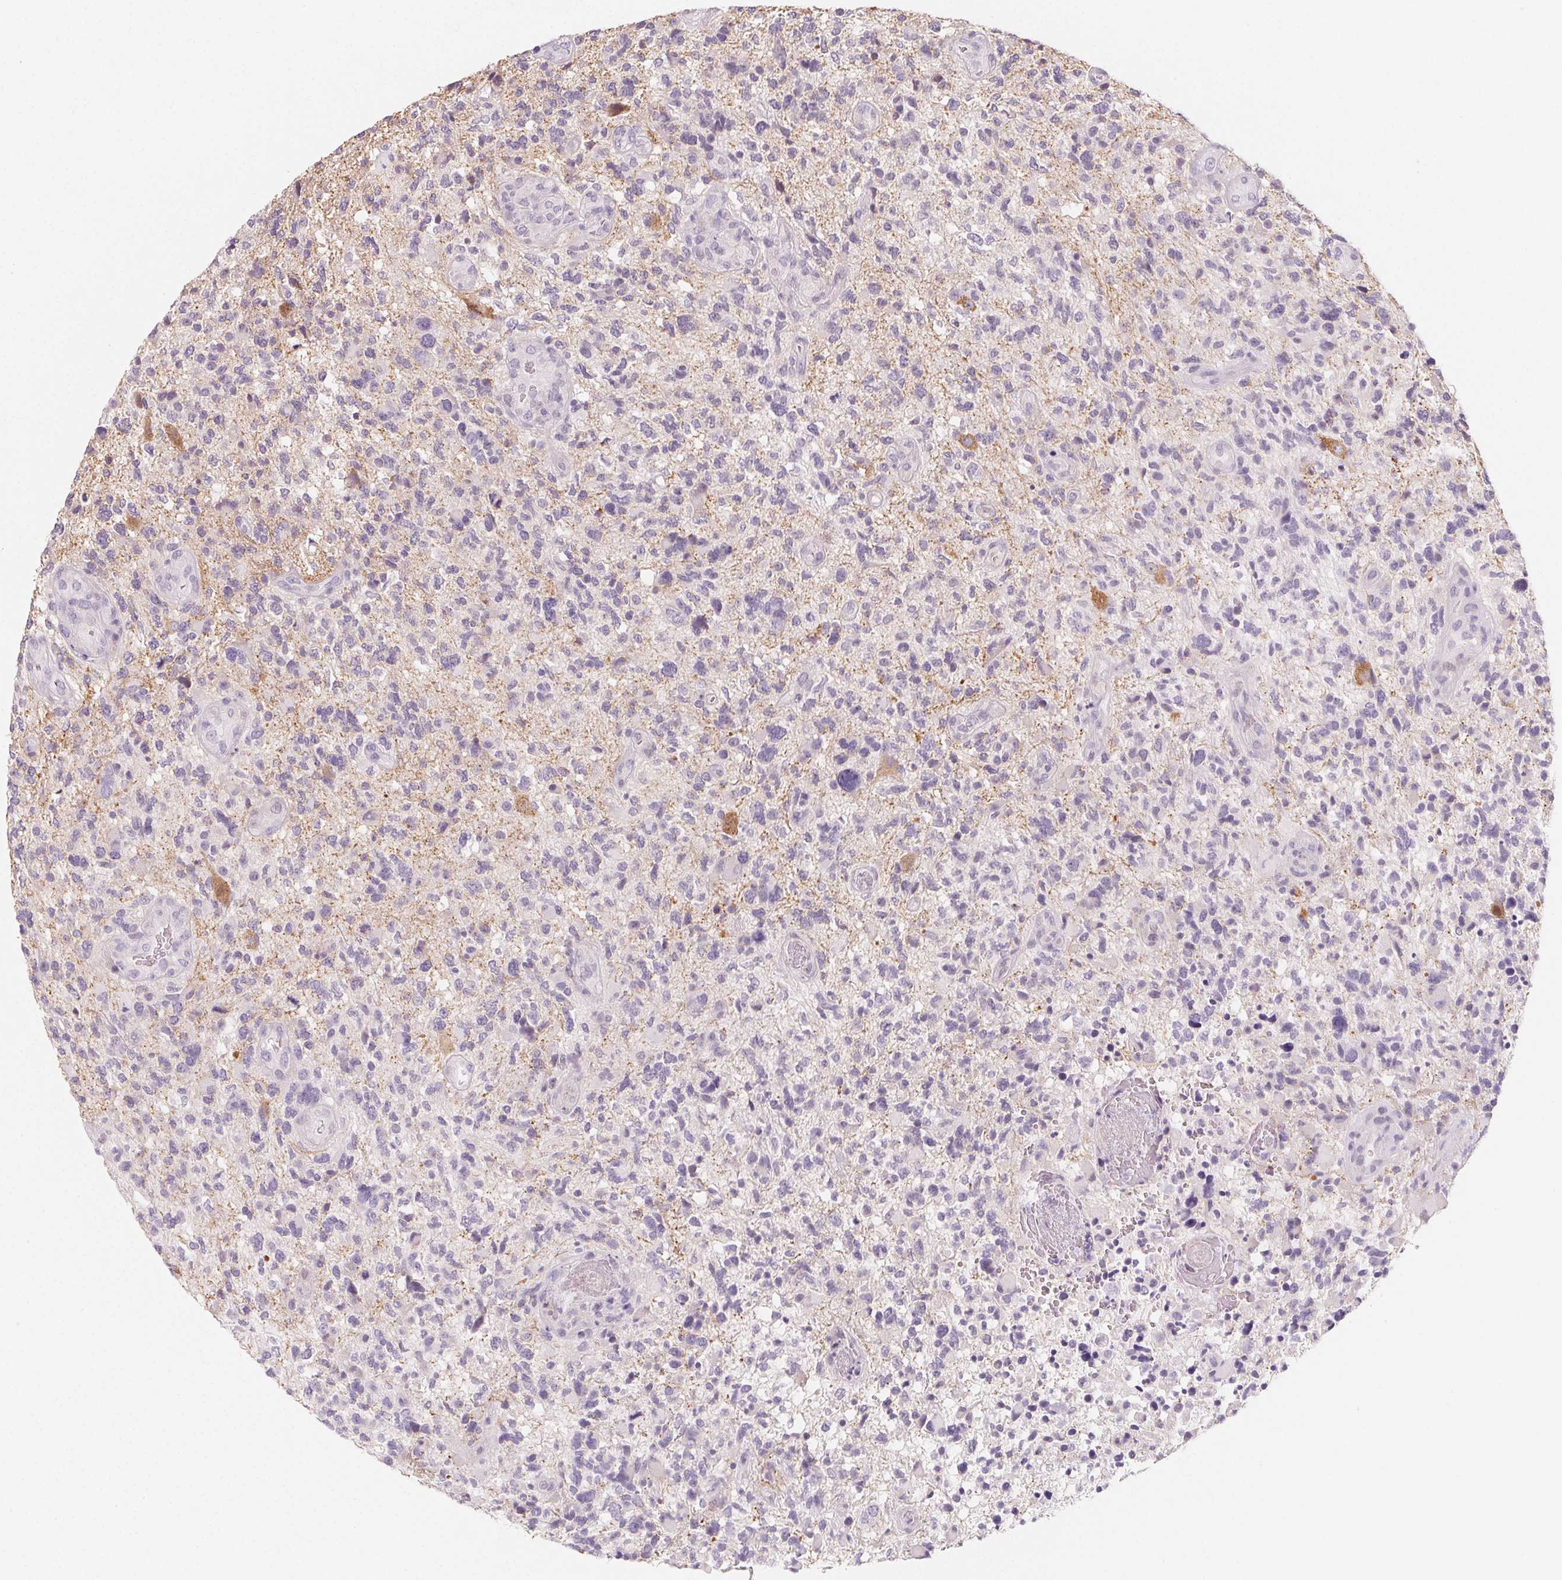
{"staining": {"intensity": "negative", "quantity": "none", "location": "none"}, "tissue": "glioma", "cell_type": "Tumor cells", "image_type": "cancer", "snomed": [{"axis": "morphology", "description": "Glioma, malignant, High grade"}, {"axis": "topography", "description": "Brain"}], "caption": "Malignant glioma (high-grade) was stained to show a protein in brown. There is no significant expression in tumor cells. (Immunohistochemistry (ihc), brightfield microscopy, high magnification).", "gene": "SH3GL2", "patient": {"sex": "female", "age": 71}}